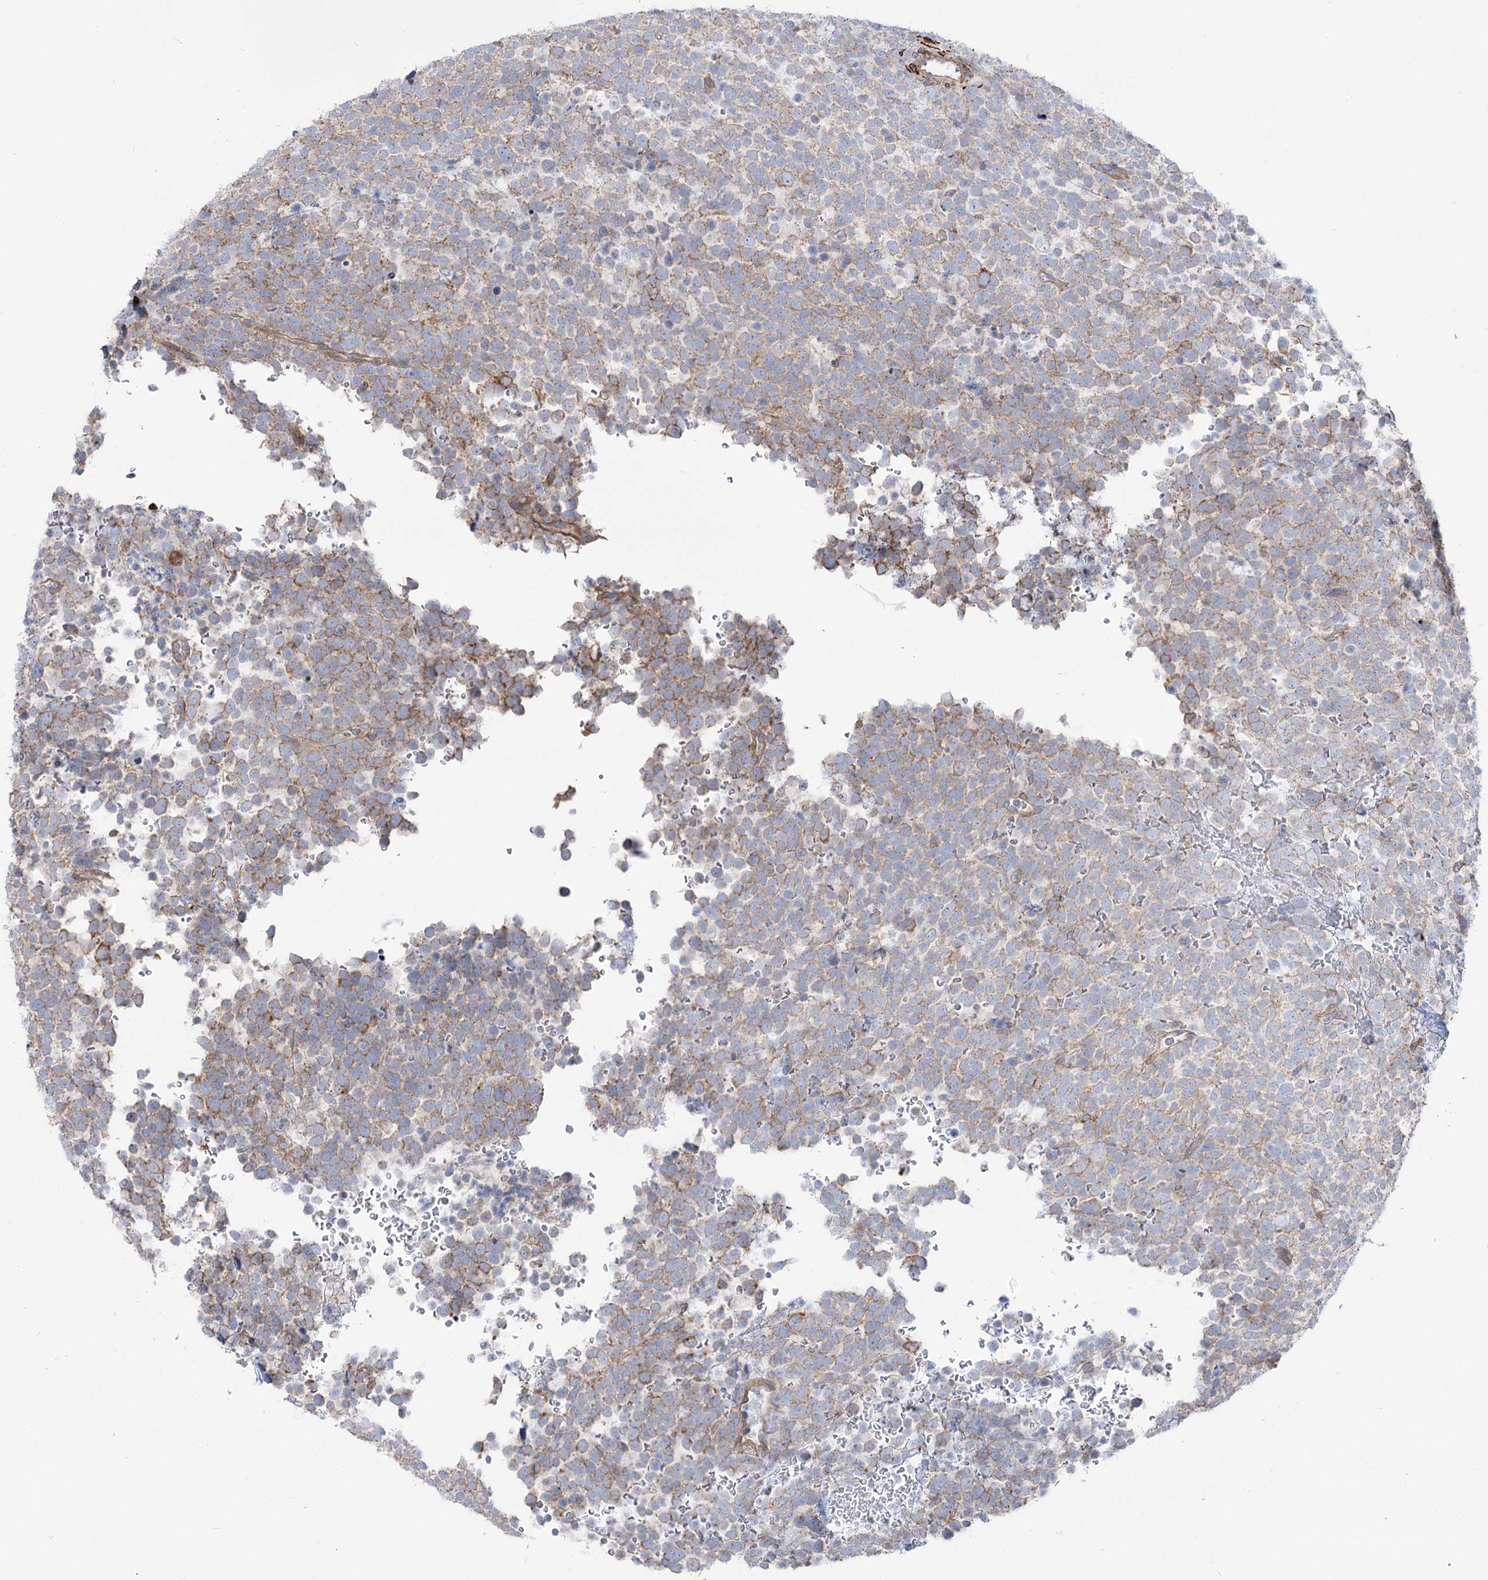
{"staining": {"intensity": "weak", "quantity": ">75%", "location": "cytoplasmic/membranous"}, "tissue": "urothelial cancer", "cell_type": "Tumor cells", "image_type": "cancer", "snomed": [{"axis": "morphology", "description": "Urothelial carcinoma, High grade"}, {"axis": "topography", "description": "Urinary bladder"}], "caption": "Immunohistochemical staining of human urothelial cancer demonstrates low levels of weak cytoplasmic/membranous protein staining in about >75% of tumor cells.", "gene": "PLEKHA5", "patient": {"sex": "female", "age": 82}}